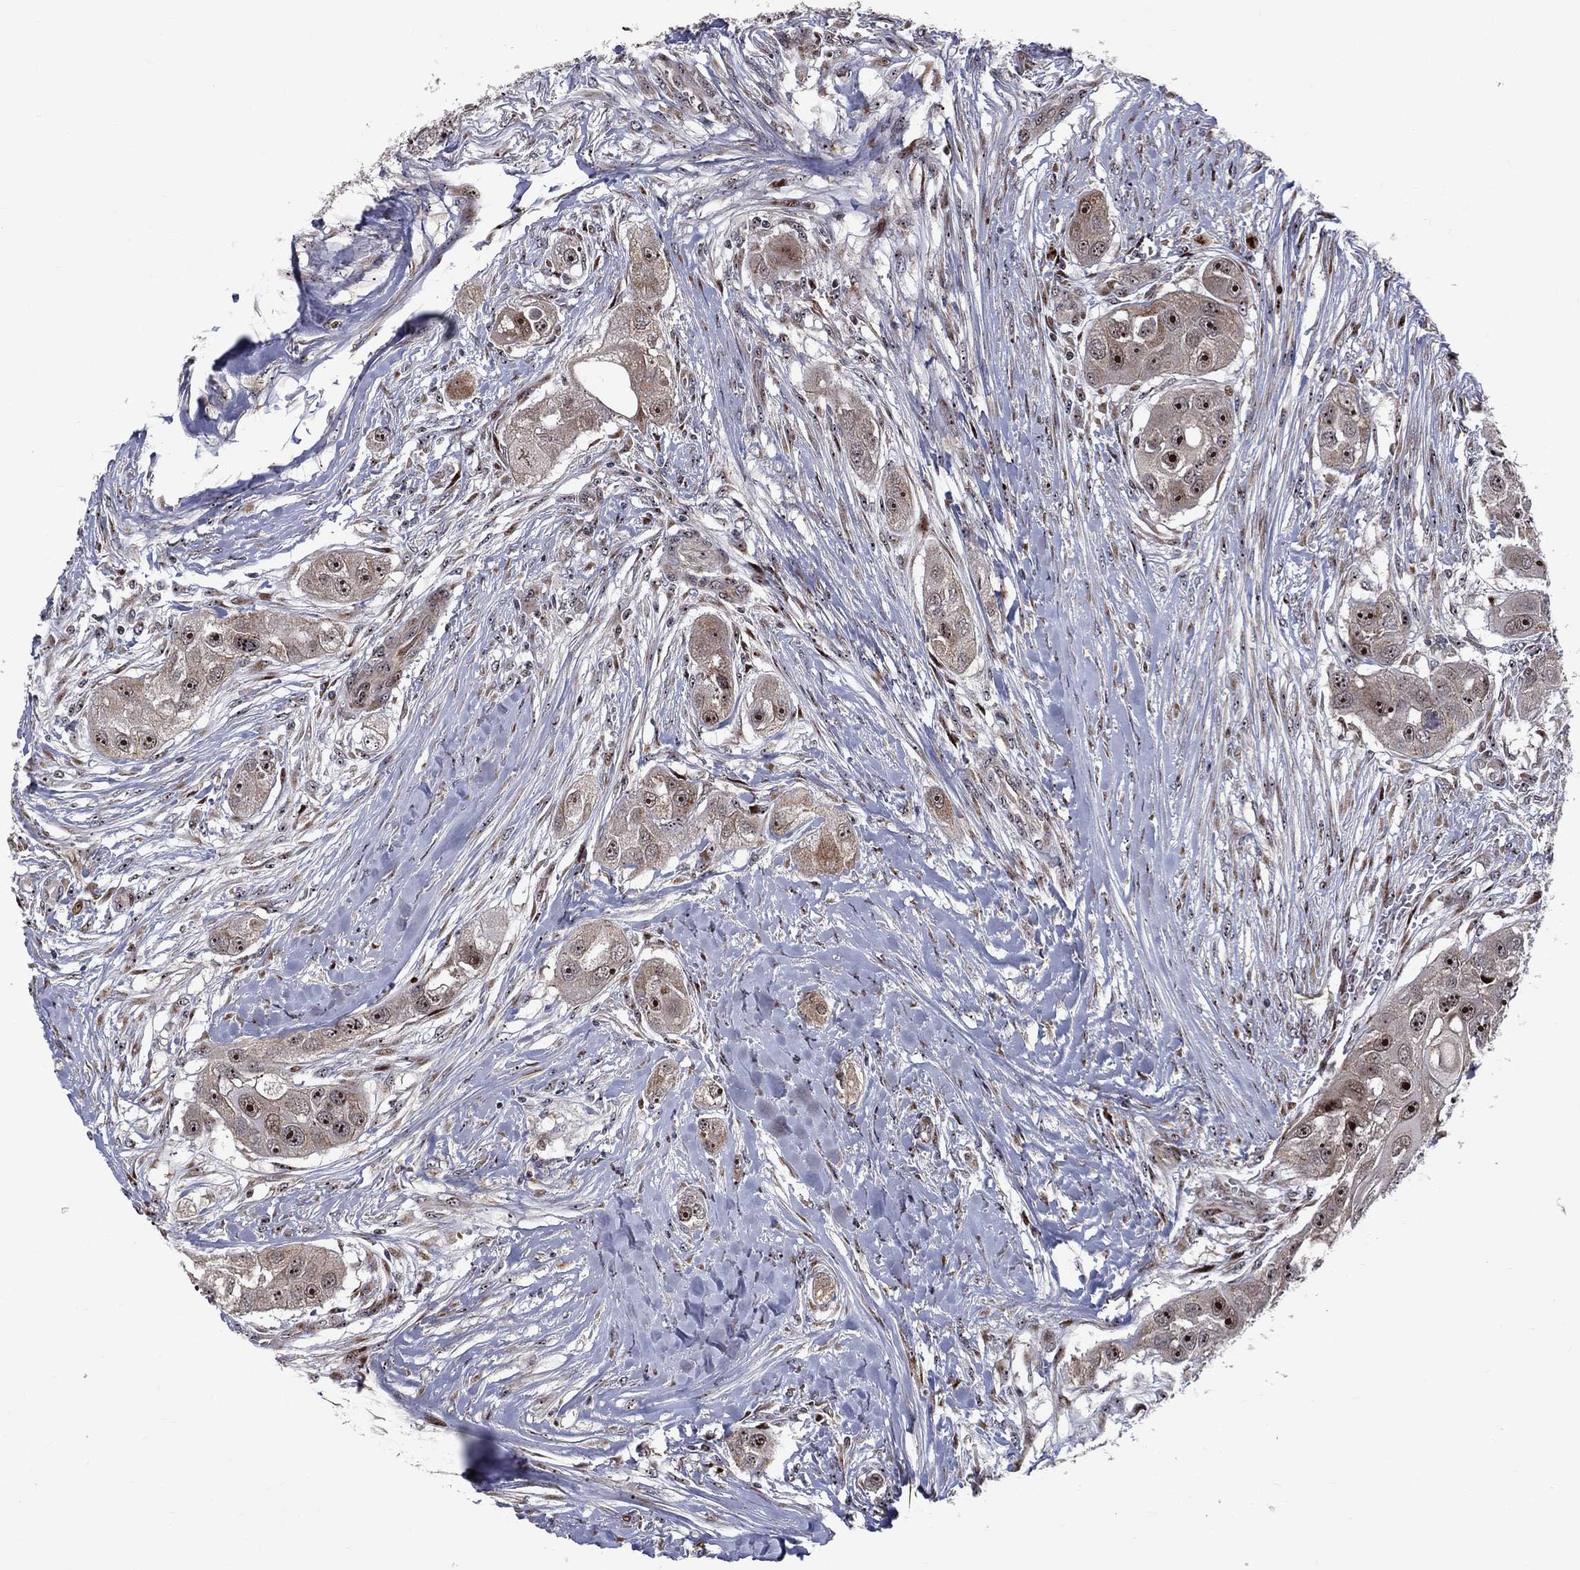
{"staining": {"intensity": "strong", "quantity": ">75%", "location": "nuclear"}, "tissue": "head and neck cancer", "cell_type": "Tumor cells", "image_type": "cancer", "snomed": [{"axis": "morphology", "description": "Normal tissue, NOS"}, {"axis": "morphology", "description": "Squamous cell carcinoma, NOS"}, {"axis": "topography", "description": "Skeletal muscle"}, {"axis": "topography", "description": "Head-Neck"}], "caption": "Approximately >75% of tumor cells in human head and neck squamous cell carcinoma show strong nuclear protein positivity as visualized by brown immunohistochemical staining.", "gene": "VHL", "patient": {"sex": "male", "age": 51}}